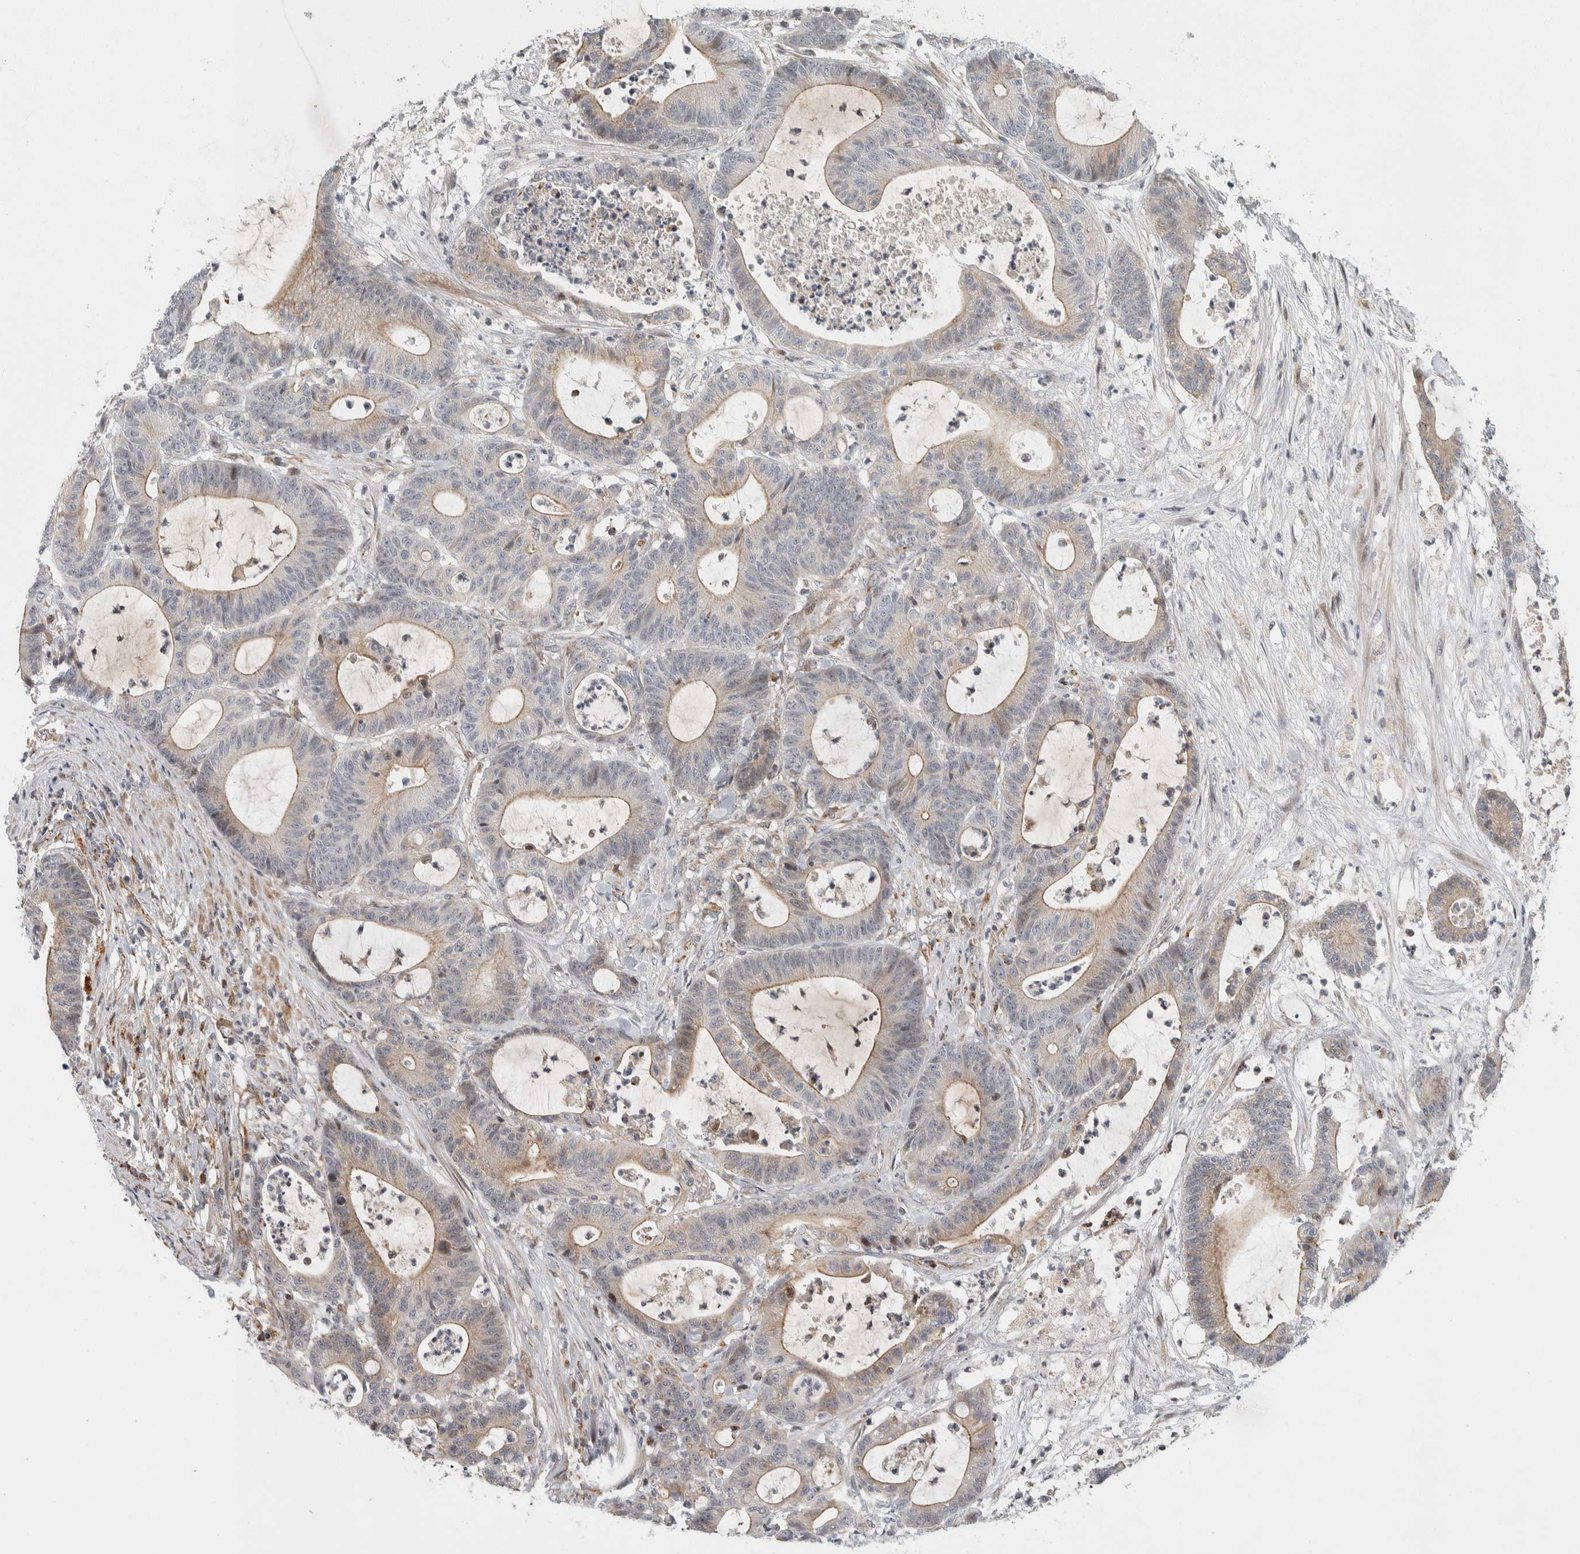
{"staining": {"intensity": "weak", "quantity": ">75%", "location": "cytoplasmic/membranous"}, "tissue": "colorectal cancer", "cell_type": "Tumor cells", "image_type": "cancer", "snomed": [{"axis": "morphology", "description": "Adenocarcinoma, NOS"}, {"axis": "topography", "description": "Colon"}], "caption": "Weak cytoplasmic/membranous protein expression is appreciated in approximately >75% of tumor cells in colorectal cancer (adenocarcinoma). (Stains: DAB (3,3'-diaminobenzidine) in brown, nuclei in blue, Microscopy: brightfield microscopy at high magnification).", "gene": "AFP", "patient": {"sex": "female", "age": 84}}